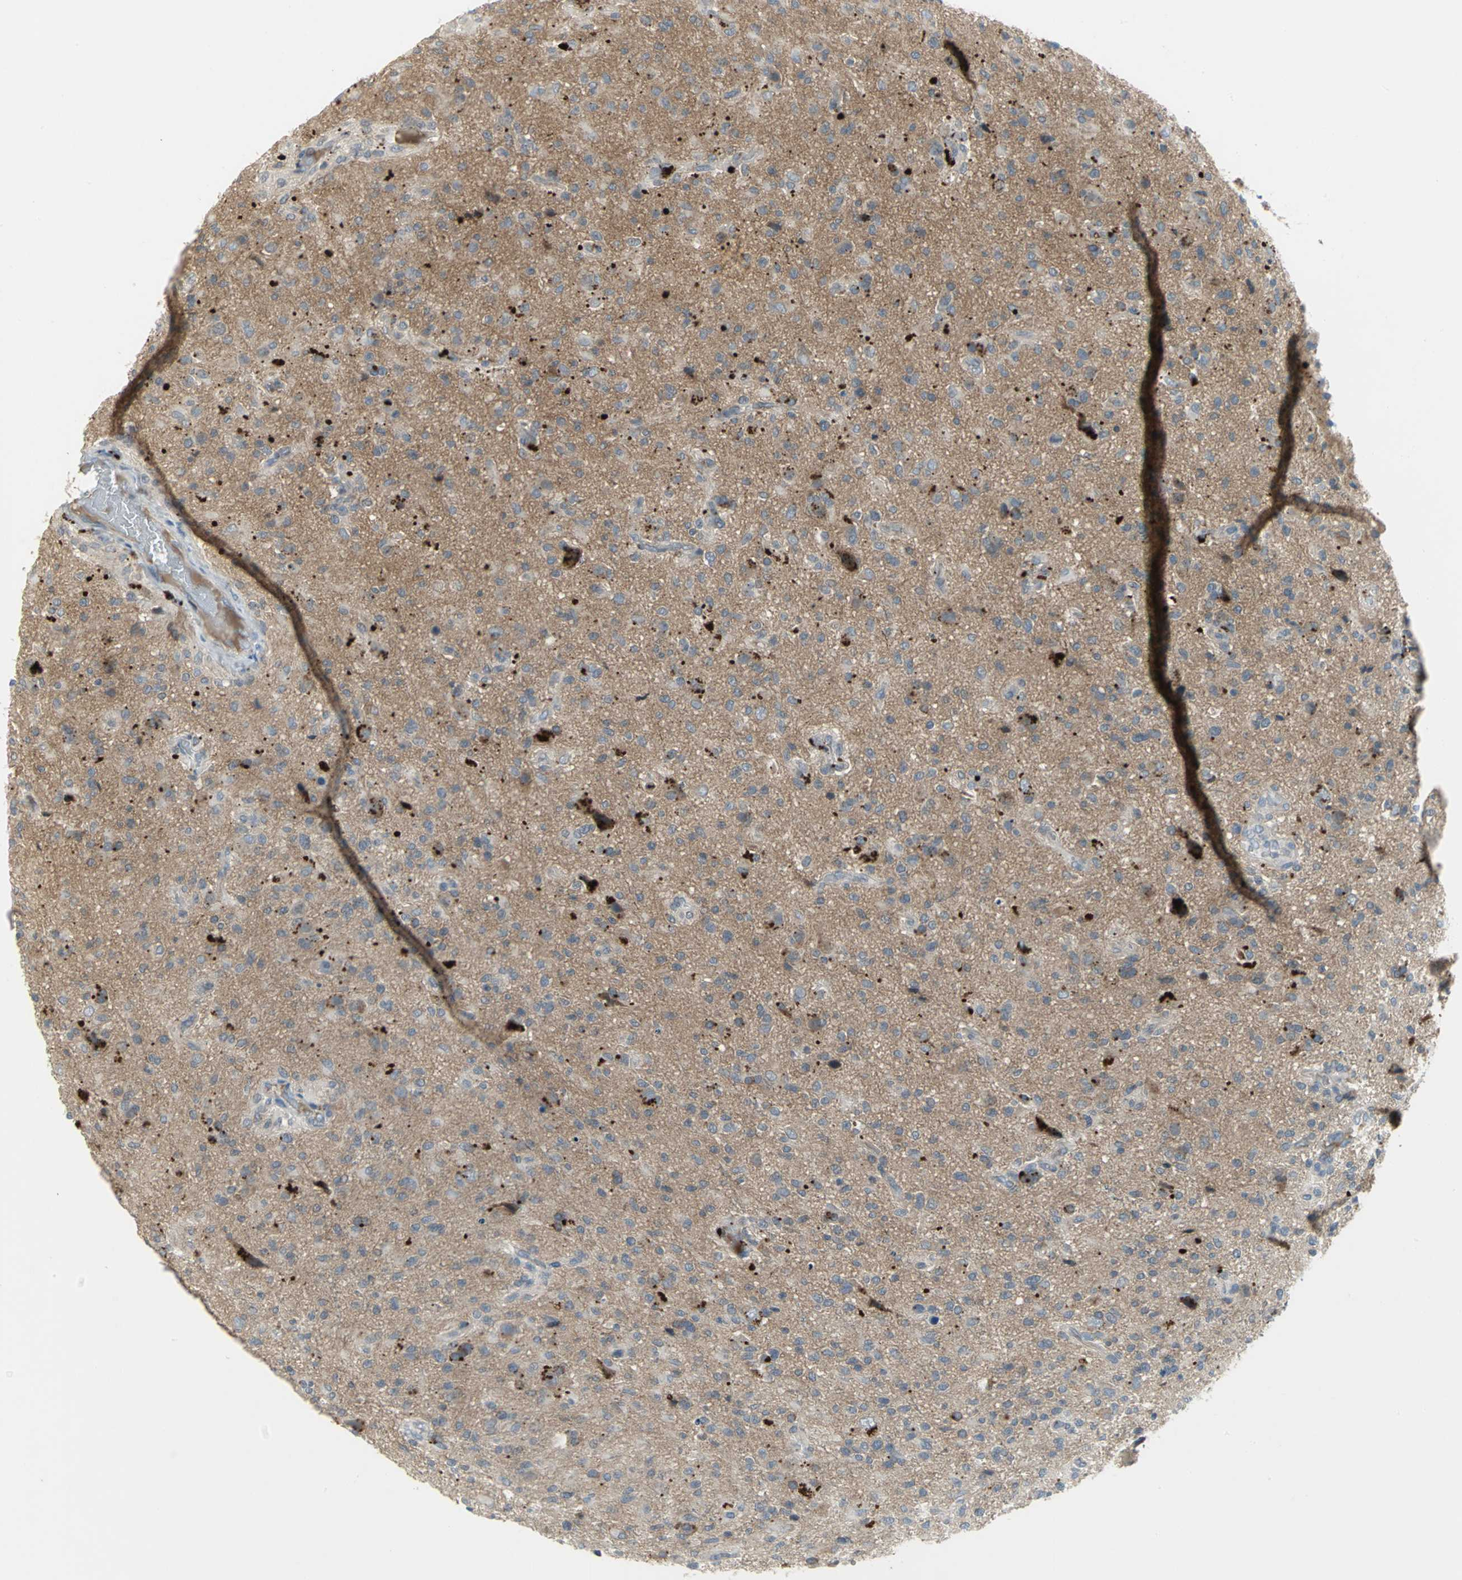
{"staining": {"intensity": "strong", "quantity": "<25%", "location": "cytoplasmic/membranous"}, "tissue": "glioma", "cell_type": "Tumor cells", "image_type": "cancer", "snomed": [{"axis": "morphology", "description": "Glioma, malignant, High grade"}, {"axis": "topography", "description": "Brain"}], "caption": "Glioma stained with a protein marker exhibits strong staining in tumor cells.", "gene": "PTGDS", "patient": {"sex": "male", "age": 71}}